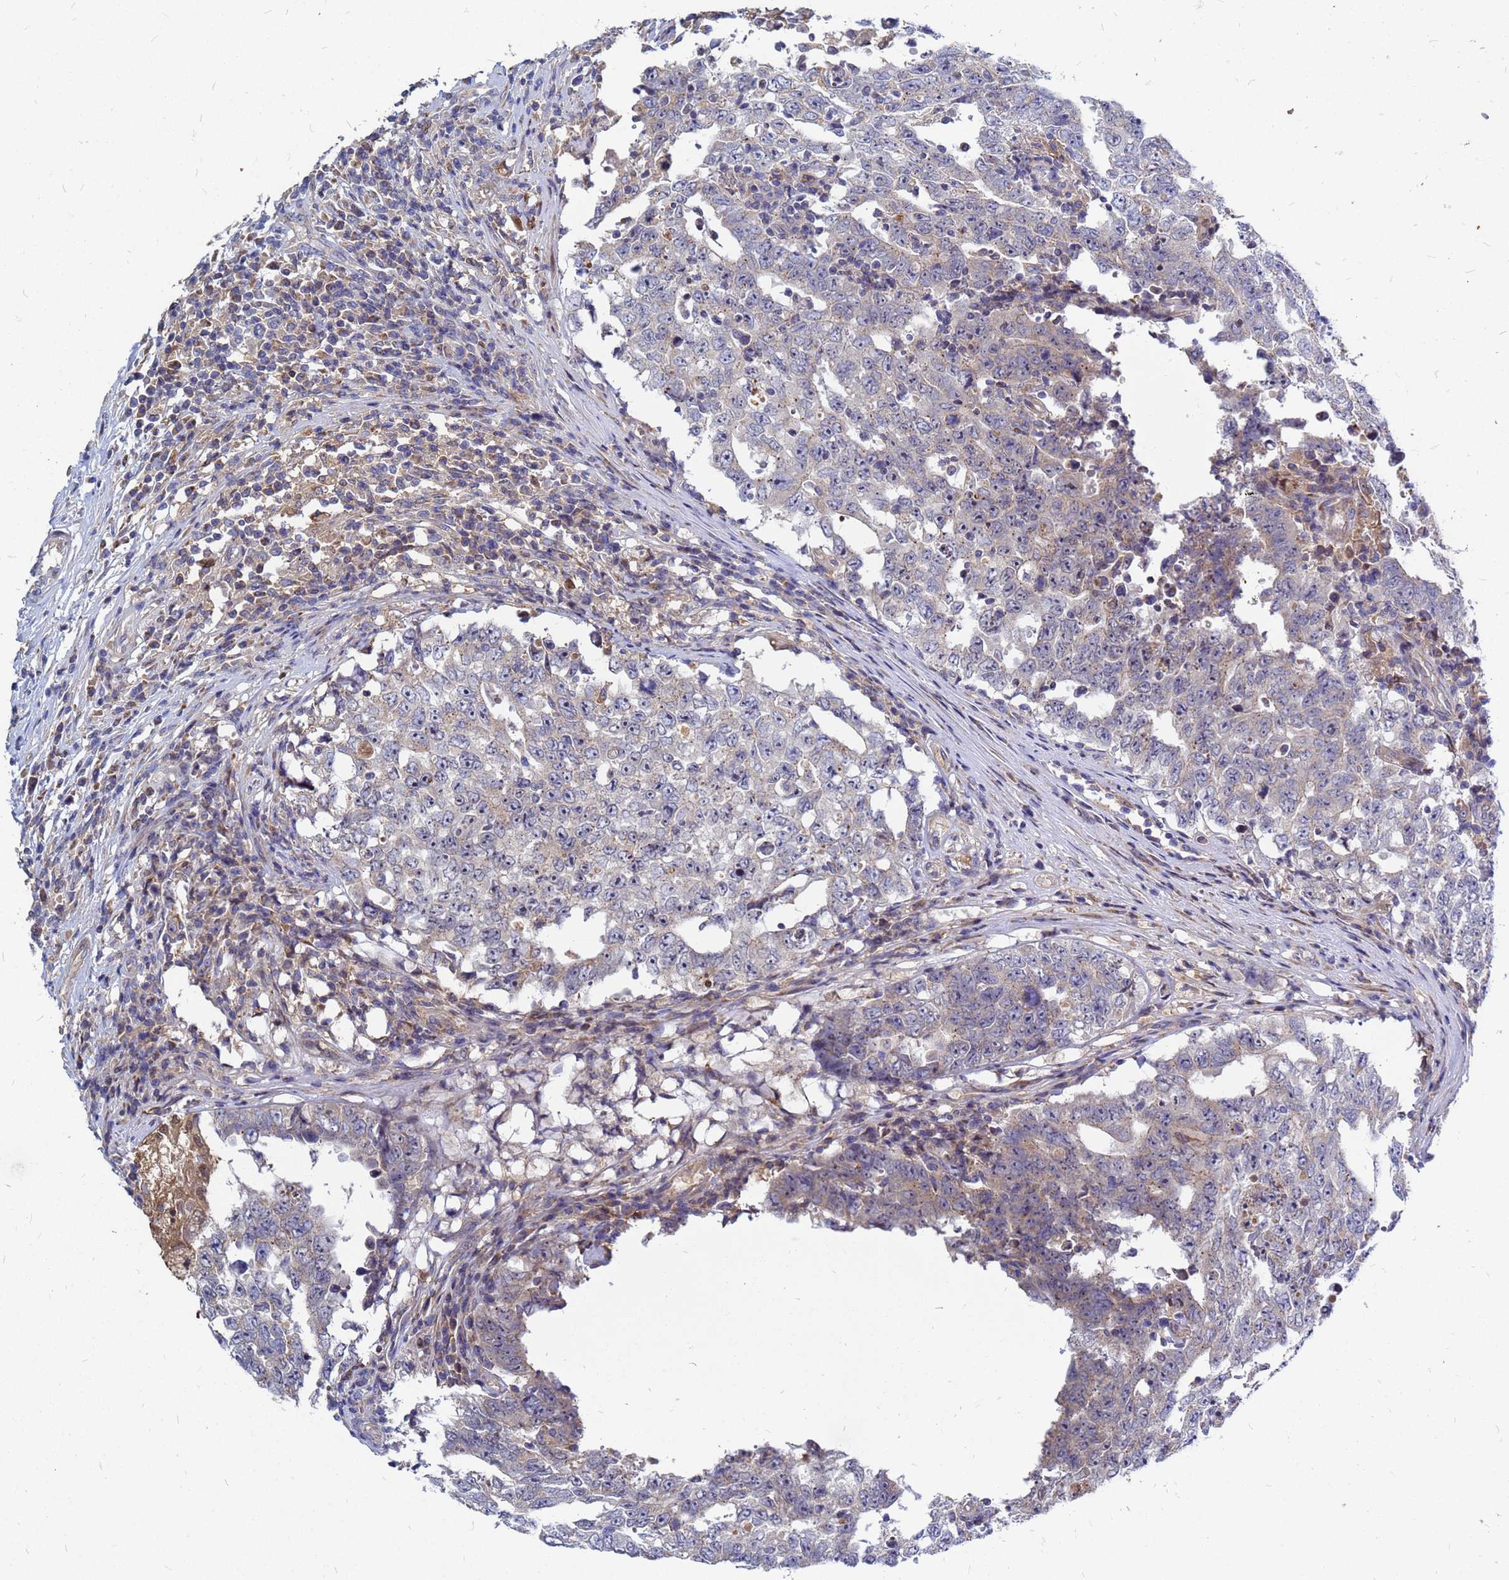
{"staining": {"intensity": "negative", "quantity": "none", "location": "none"}, "tissue": "testis cancer", "cell_type": "Tumor cells", "image_type": "cancer", "snomed": [{"axis": "morphology", "description": "Carcinoma, Embryonal, NOS"}, {"axis": "topography", "description": "Testis"}], "caption": "Tumor cells show no significant positivity in testis cancer (embryonal carcinoma).", "gene": "MOB2", "patient": {"sex": "male", "age": 26}}